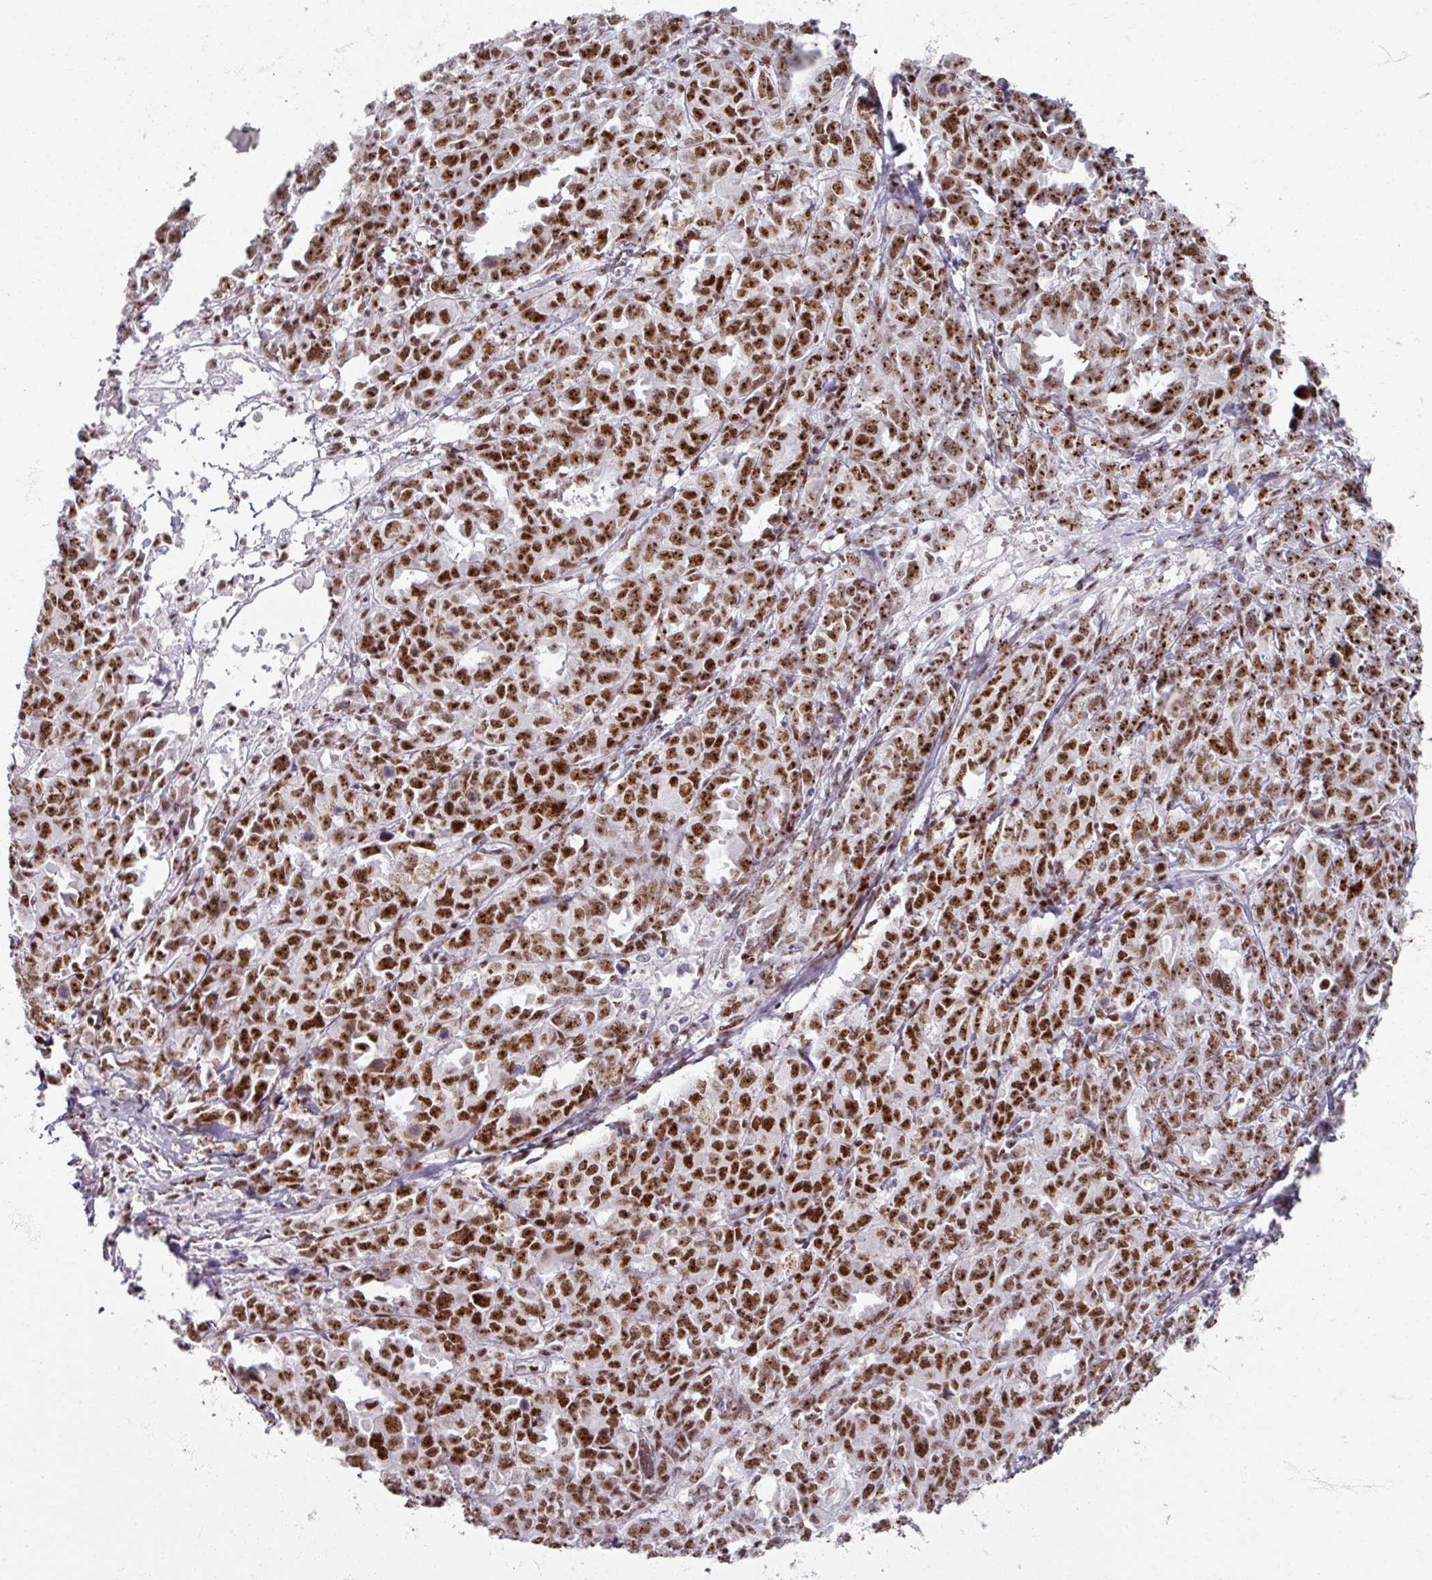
{"staining": {"intensity": "strong", "quantity": ">75%", "location": "nuclear"}, "tissue": "ovarian cancer", "cell_type": "Tumor cells", "image_type": "cancer", "snomed": [{"axis": "morphology", "description": "Adenocarcinoma, NOS"}, {"axis": "morphology", "description": "Carcinoma, endometroid"}, {"axis": "topography", "description": "Ovary"}], "caption": "Immunohistochemistry of ovarian cancer (endometroid carcinoma) reveals high levels of strong nuclear staining in approximately >75% of tumor cells. (DAB (3,3'-diaminobenzidine) = brown stain, brightfield microscopy at high magnification).", "gene": "ADAR", "patient": {"sex": "female", "age": 72}}